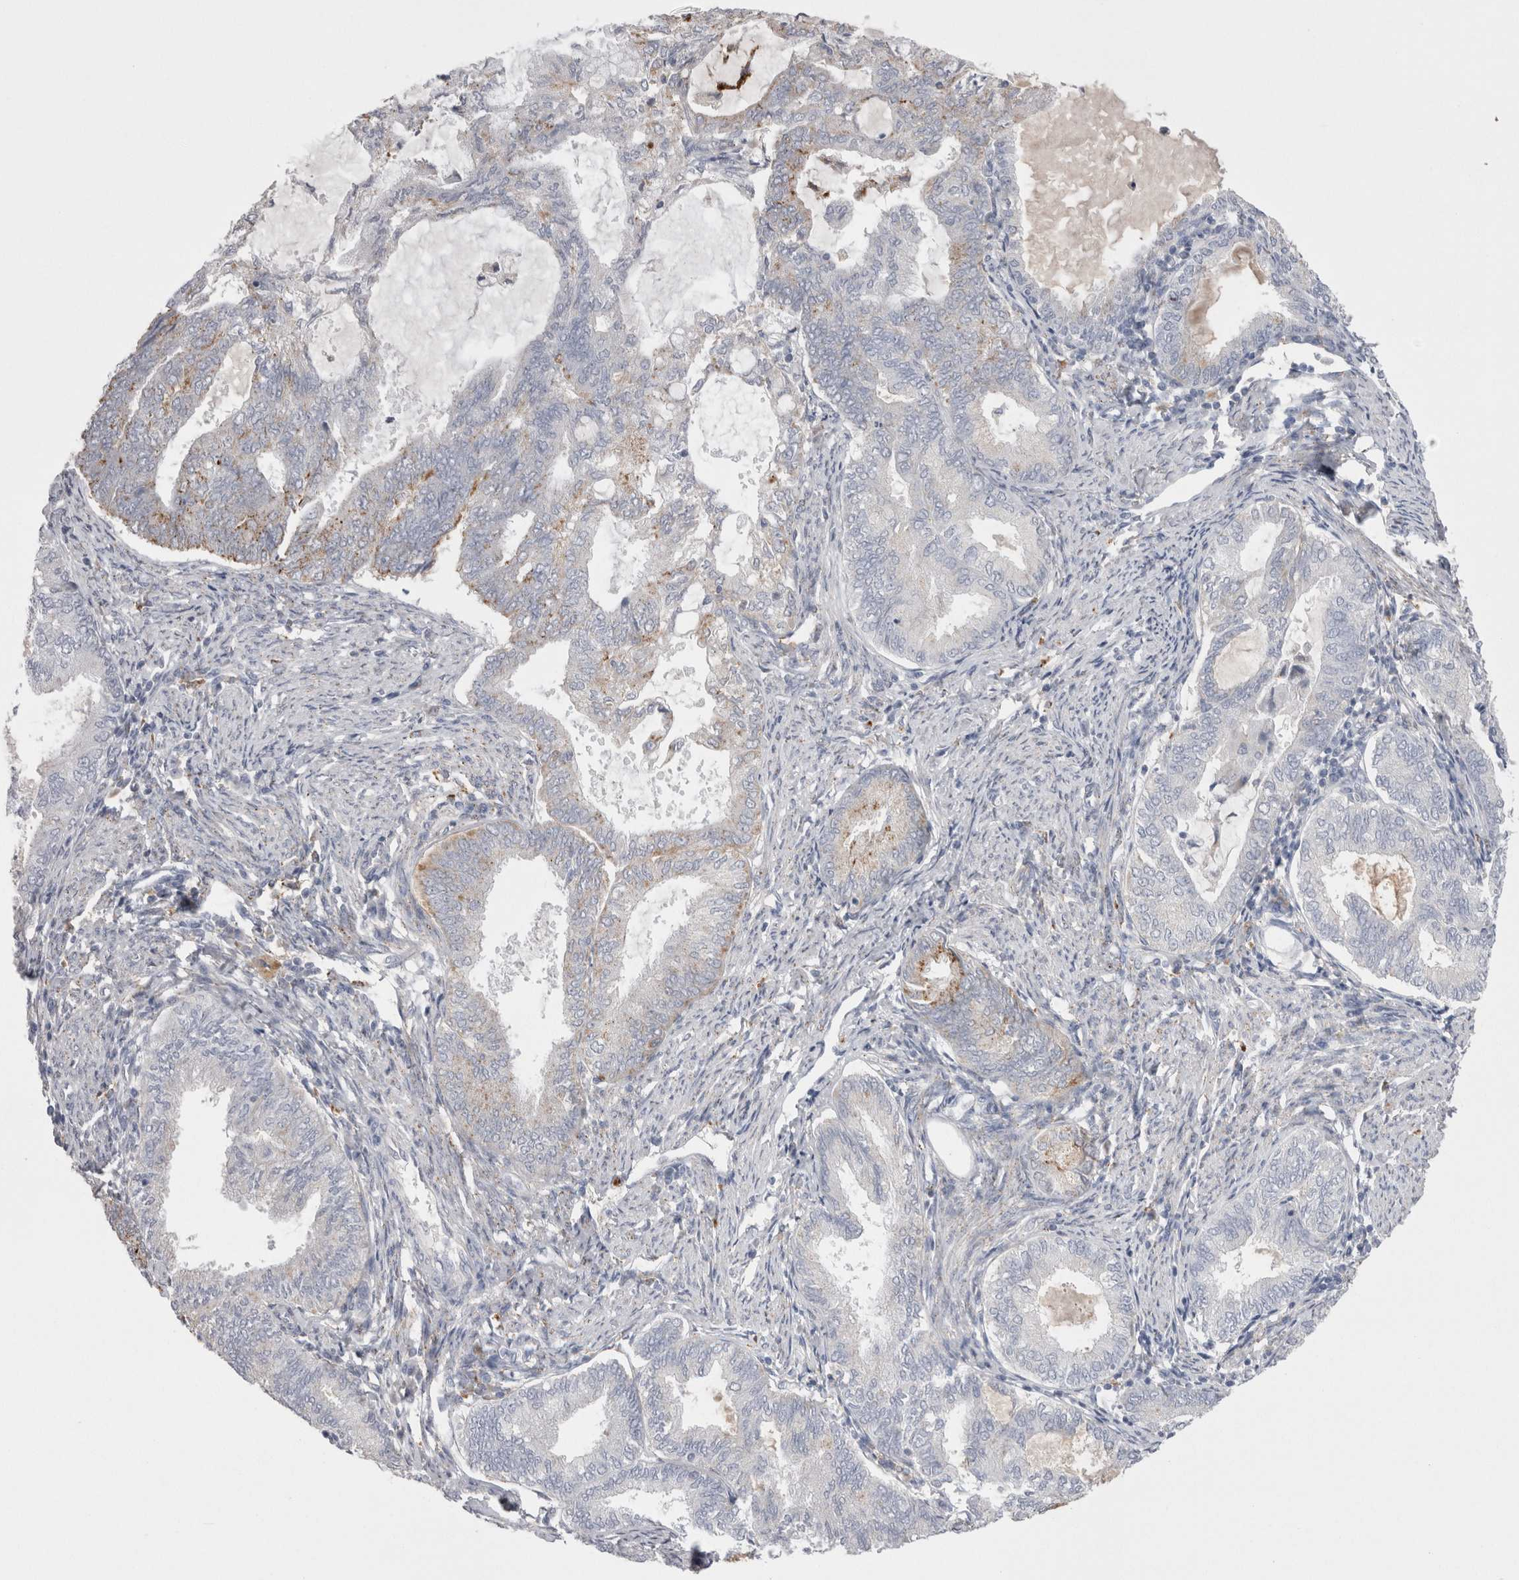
{"staining": {"intensity": "weak", "quantity": "<25%", "location": "cytoplasmic/membranous"}, "tissue": "endometrial cancer", "cell_type": "Tumor cells", "image_type": "cancer", "snomed": [{"axis": "morphology", "description": "Adenocarcinoma, NOS"}, {"axis": "topography", "description": "Endometrium"}], "caption": "The photomicrograph displays no significant positivity in tumor cells of adenocarcinoma (endometrial).", "gene": "EPDR1", "patient": {"sex": "female", "age": 86}}